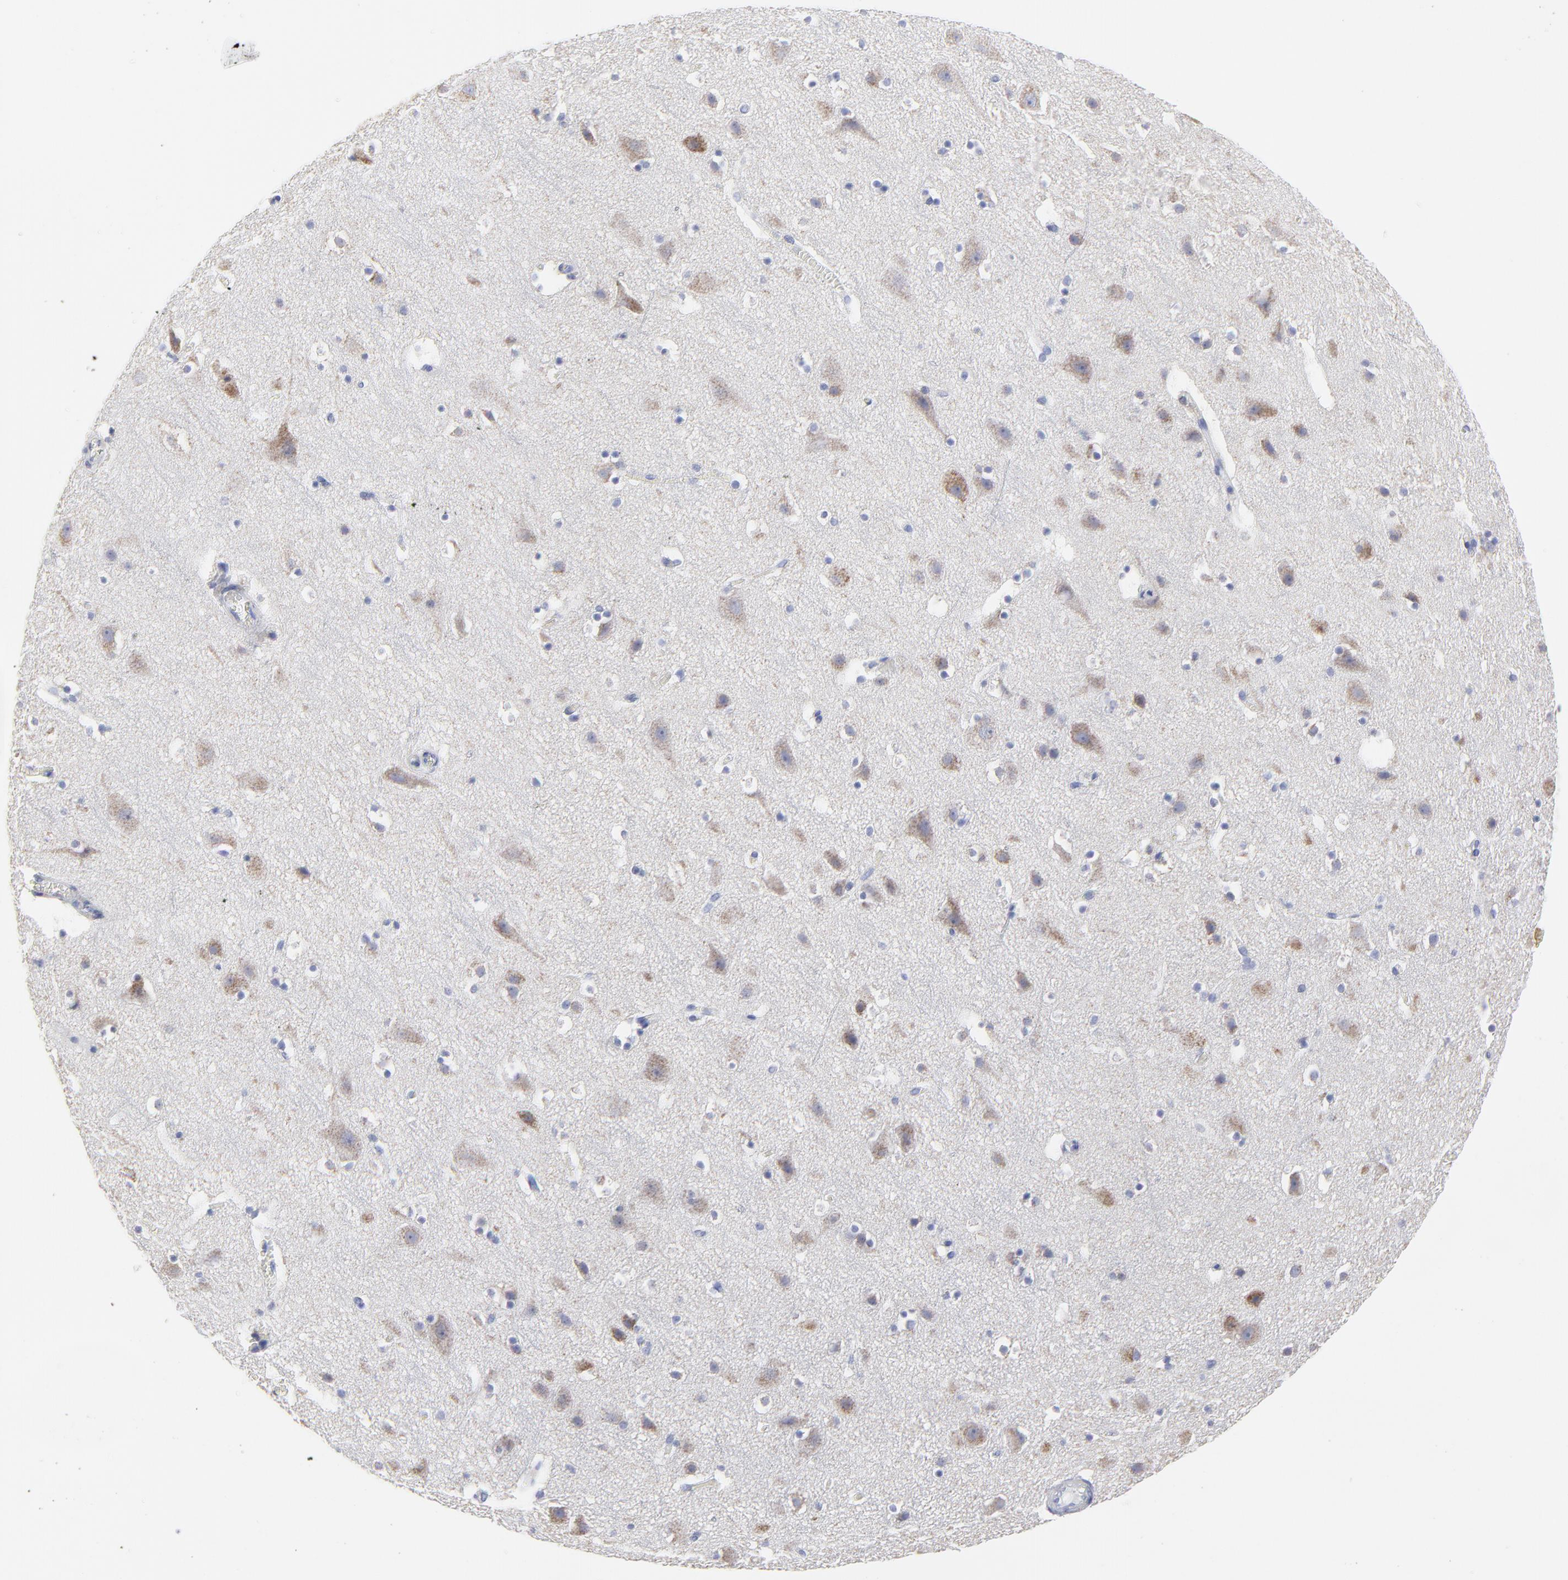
{"staining": {"intensity": "negative", "quantity": "none", "location": "none"}, "tissue": "cerebral cortex", "cell_type": "Endothelial cells", "image_type": "normal", "snomed": [{"axis": "morphology", "description": "Normal tissue, NOS"}, {"axis": "topography", "description": "Cerebral cortex"}], "caption": "Protein analysis of unremarkable cerebral cortex shows no significant expression in endothelial cells.", "gene": "NCAPH", "patient": {"sex": "male", "age": 45}}